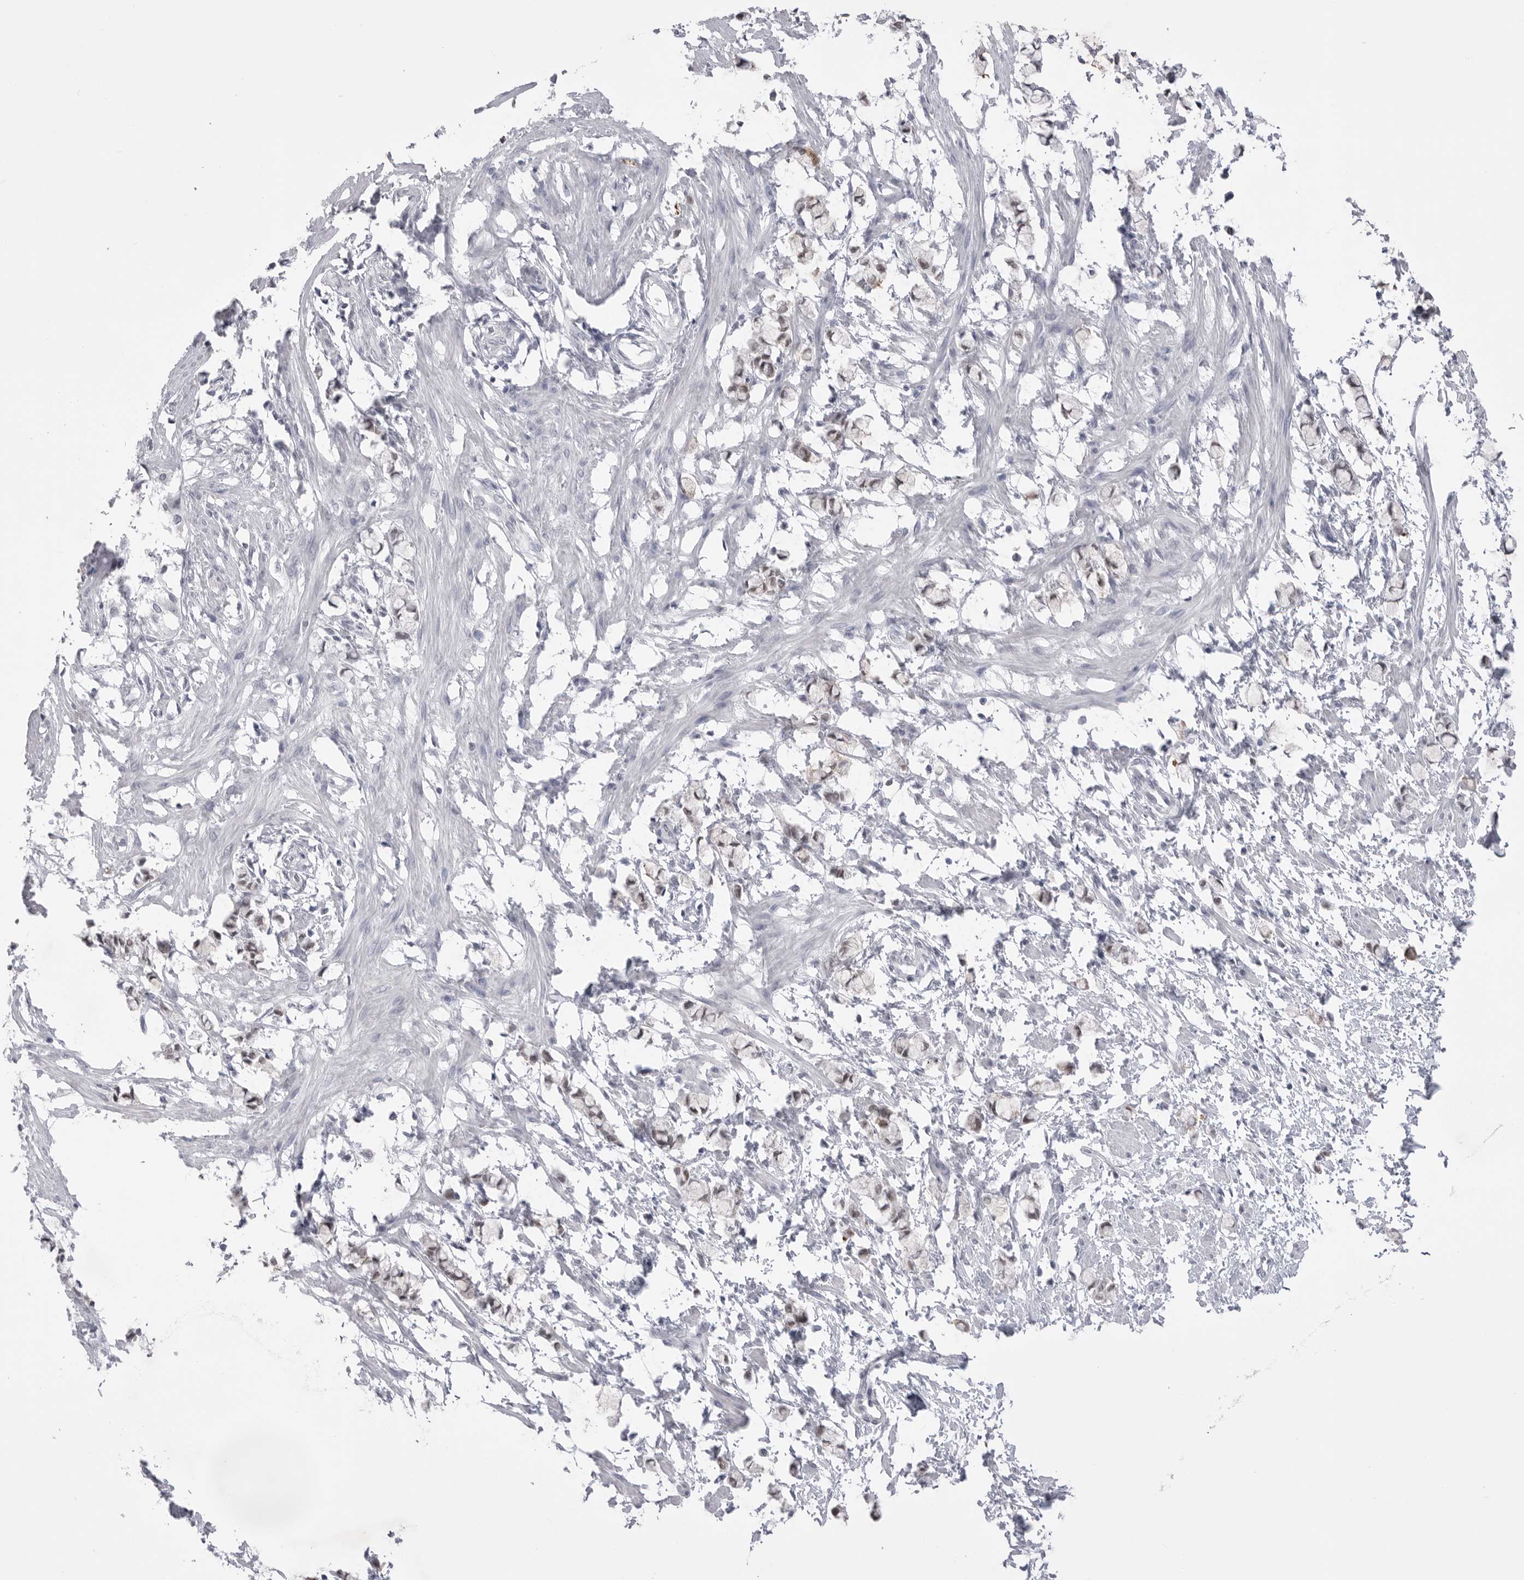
{"staining": {"intensity": "negative", "quantity": "none", "location": "none"}, "tissue": "smooth muscle", "cell_type": "Smooth muscle cells", "image_type": "normal", "snomed": [{"axis": "morphology", "description": "Normal tissue, NOS"}, {"axis": "morphology", "description": "Adenocarcinoma, NOS"}, {"axis": "topography", "description": "Smooth muscle"}, {"axis": "topography", "description": "Colon"}], "caption": "This is a micrograph of immunohistochemistry (IHC) staining of normal smooth muscle, which shows no staining in smooth muscle cells.", "gene": "ZBTB7B", "patient": {"sex": "male", "age": 14}}